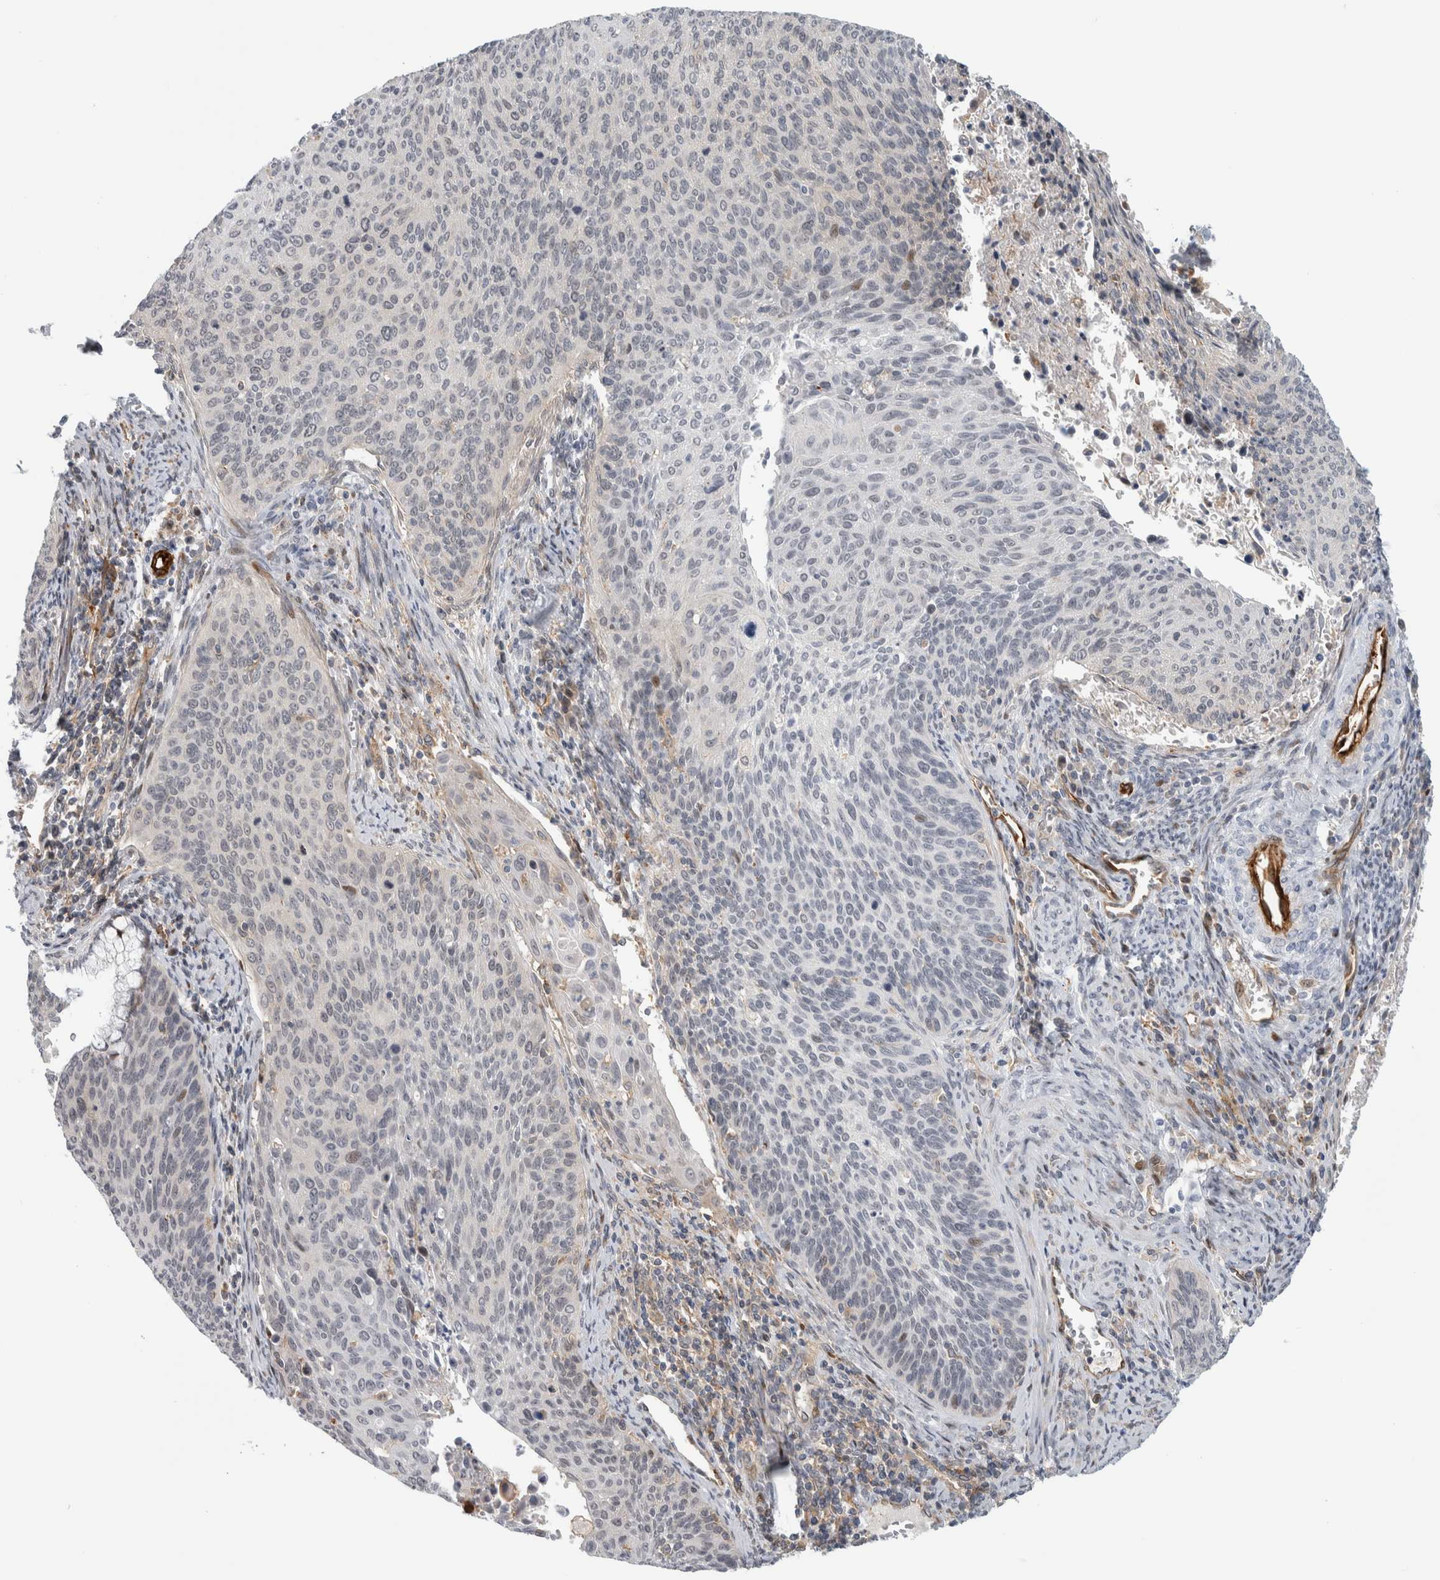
{"staining": {"intensity": "weak", "quantity": "<25%", "location": "cytoplasmic/membranous,nuclear"}, "tissue": "cervical cancer", "cell_type": "Tumor cells", "image_type": "cancer", "snomed": [{"axis": "morphology", "description": "Squamous cell carcinoma, NOS"}, {"axis": "topography", "description": "Cervix"}], "caption": "Tumor cells are negative for brown protein staining in cervical cancer.", "gene": "MSL1", "patient": {"sex": "female", "age": 55}}